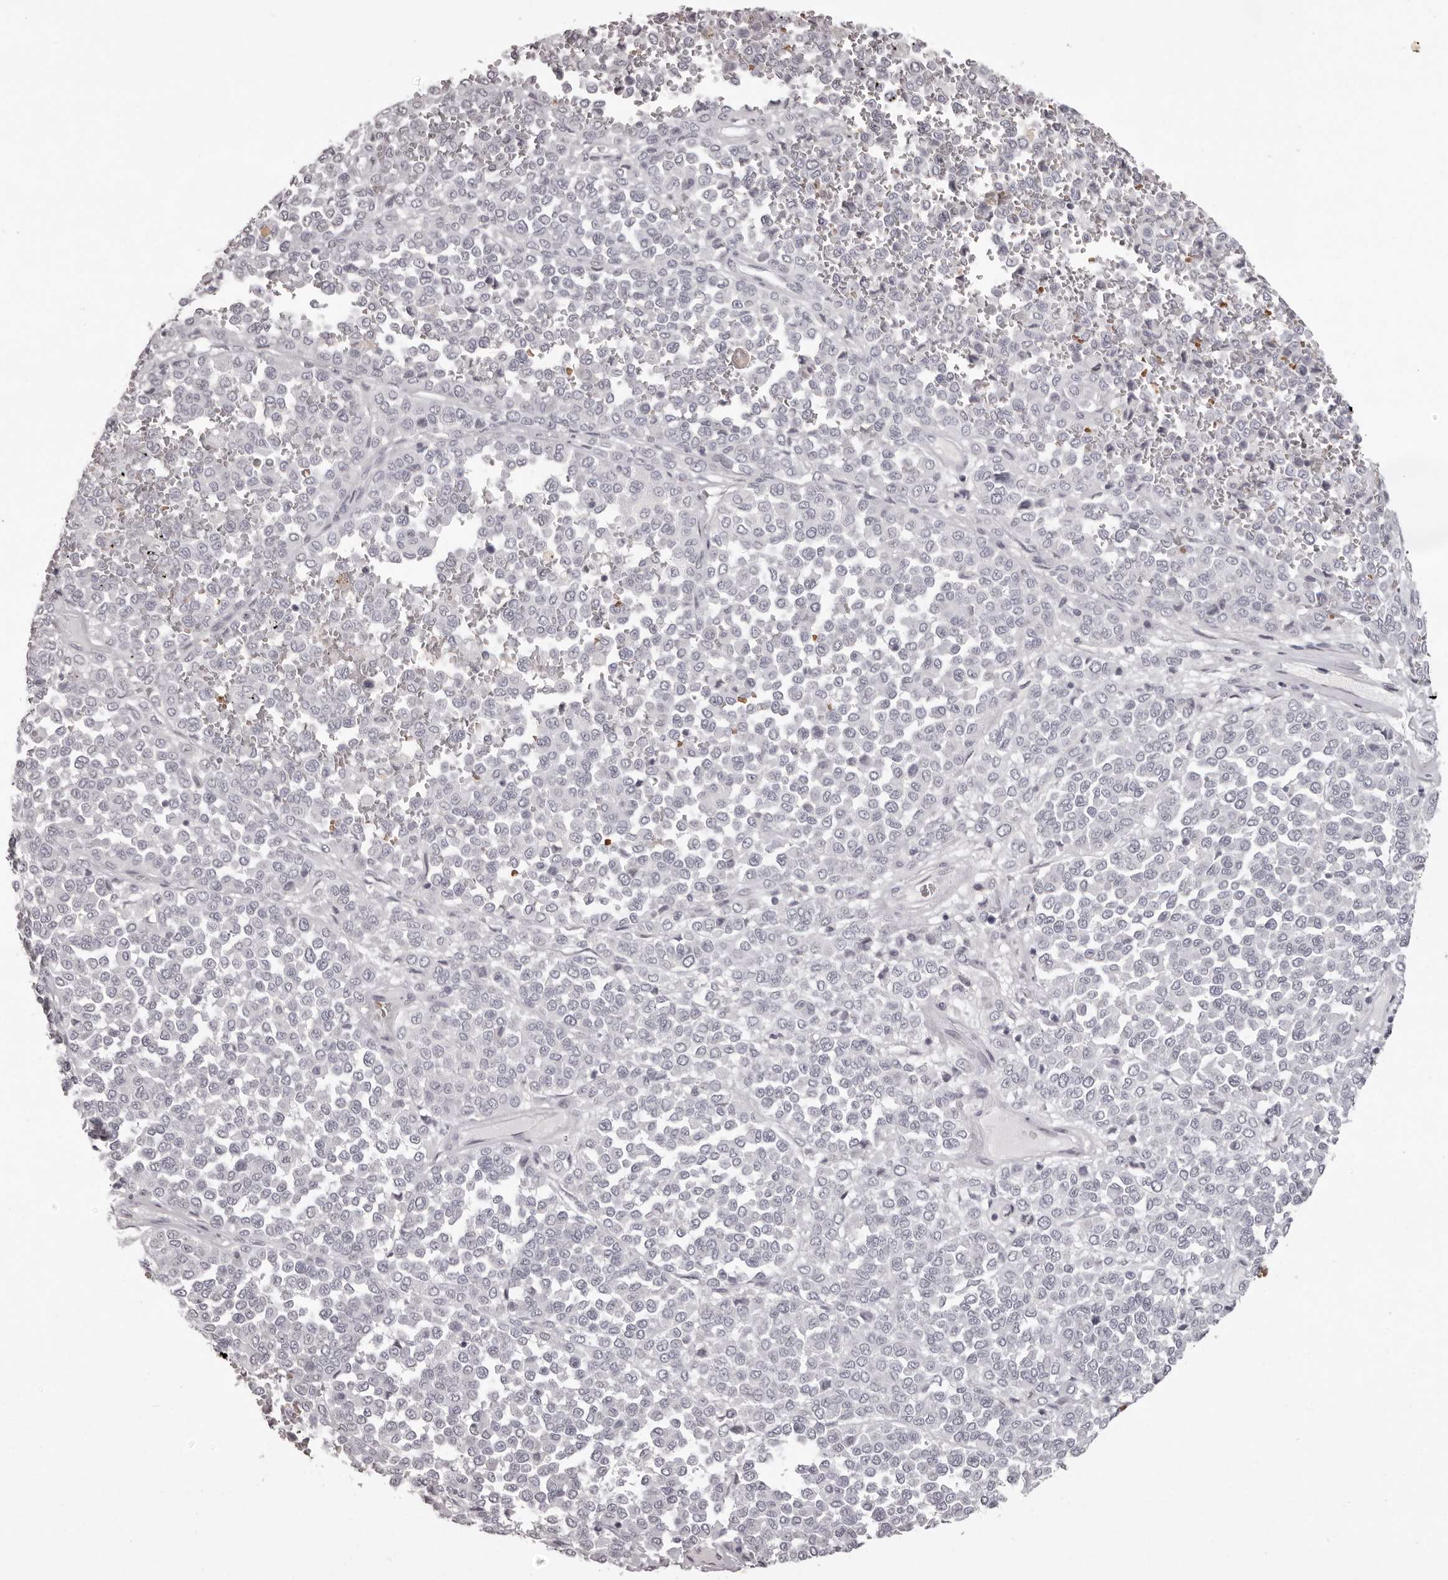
{"staining": {"intensity": "negative", "quantity": "none", "location": "none"}, "tissue": "melanoma", "cell_type": "Tumor cells", "image_type": "cancer", "snomed": [{"axis": "morphology", "description": "Malignant melanoma, Metastatic site"}, {"axis": "topography", "description": "Pancreas"}], "caption": "Malignant melanoma (metastatic site) stained for a protein using IHC reveals no staining tumor cells.", "gene": "C8orf74", "patient": {"sex": "female", "age": 30}}